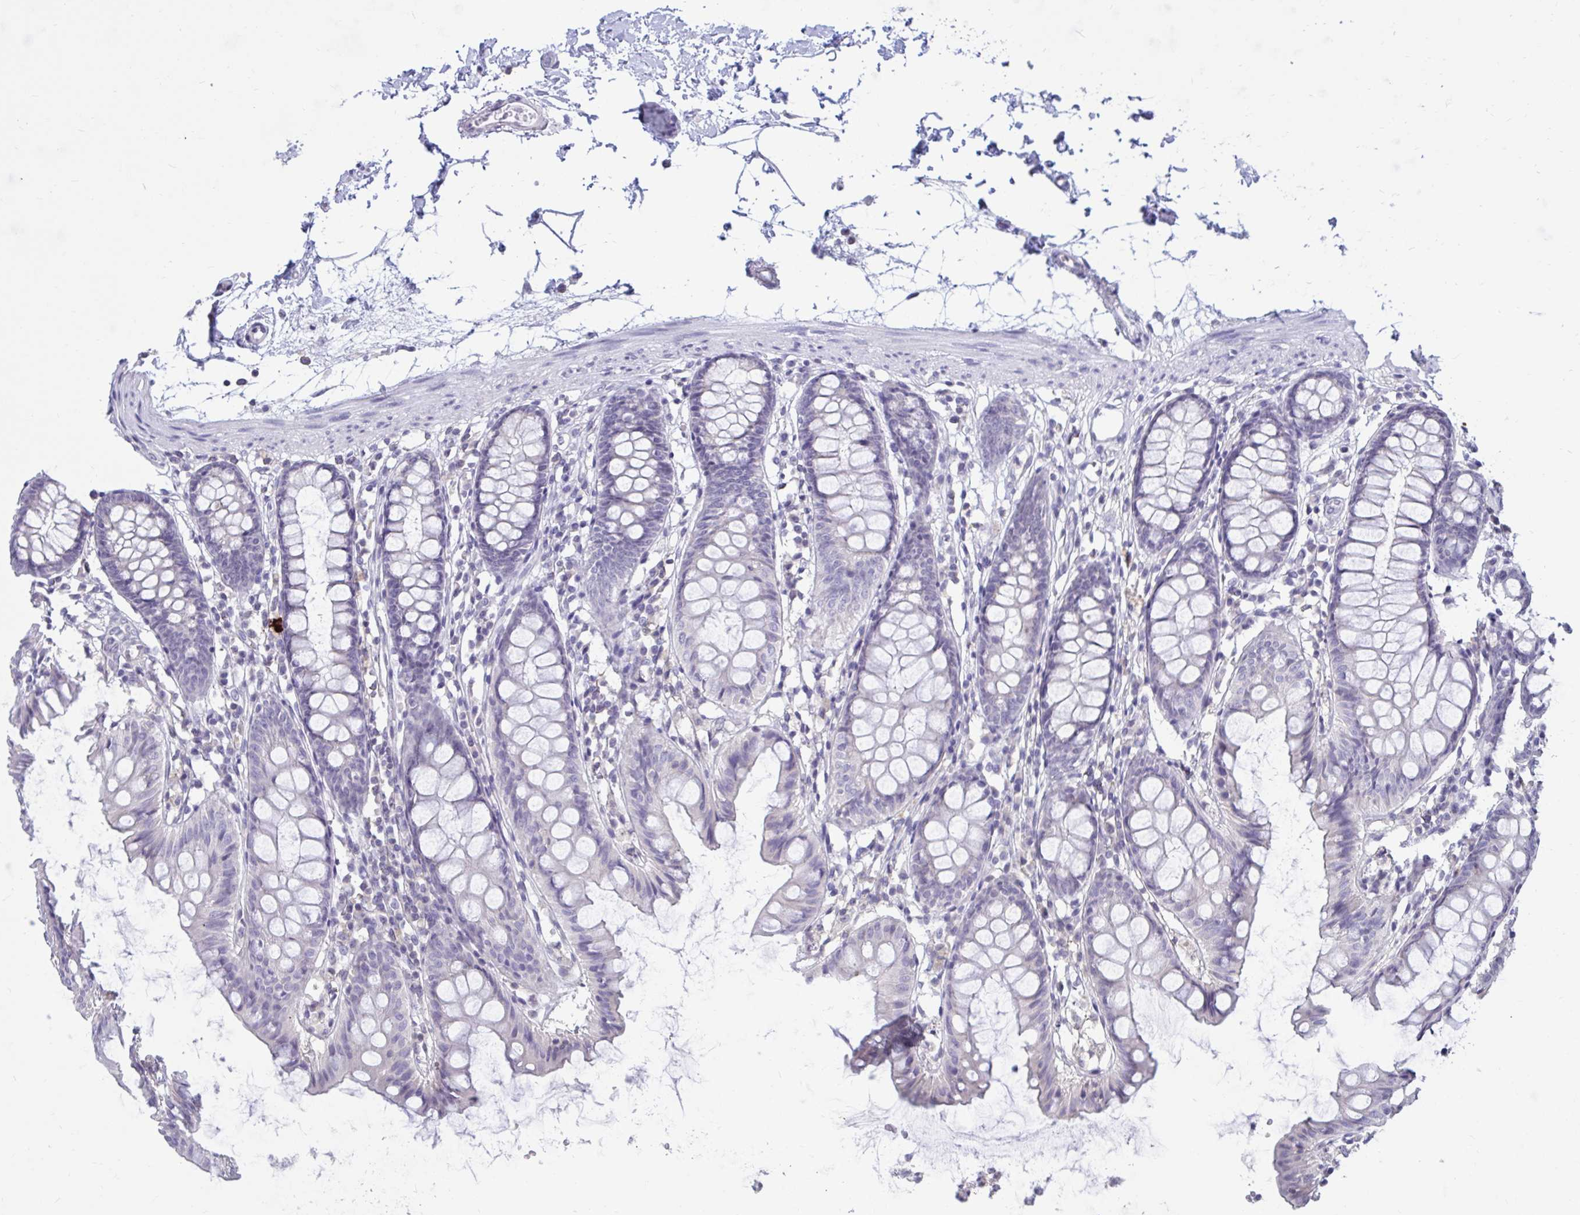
{"staining": {"intensity": "negative", "quantity": "none", "location": "none"}, "tissue": "colon", "cell_type": "Endothelial cells", "image_type": "normal", "snomed": [{"axis": "morphology", "description": "Normal tissue, NOS"}, {"axis": "topography", "description": "Colon"}], "caption": "This histopathology image is of unremarkable colon stained with immunohistochemistry to label a protein in brown with the nuclei are counter-stained blue. There is no staining in endothelial cells. The staining is performed using DAB brown chromogen with nuclei counter-stained in using hematoxylin.", "gene": "ARPP19", "patient": {"sex": "female", "age": 84}}